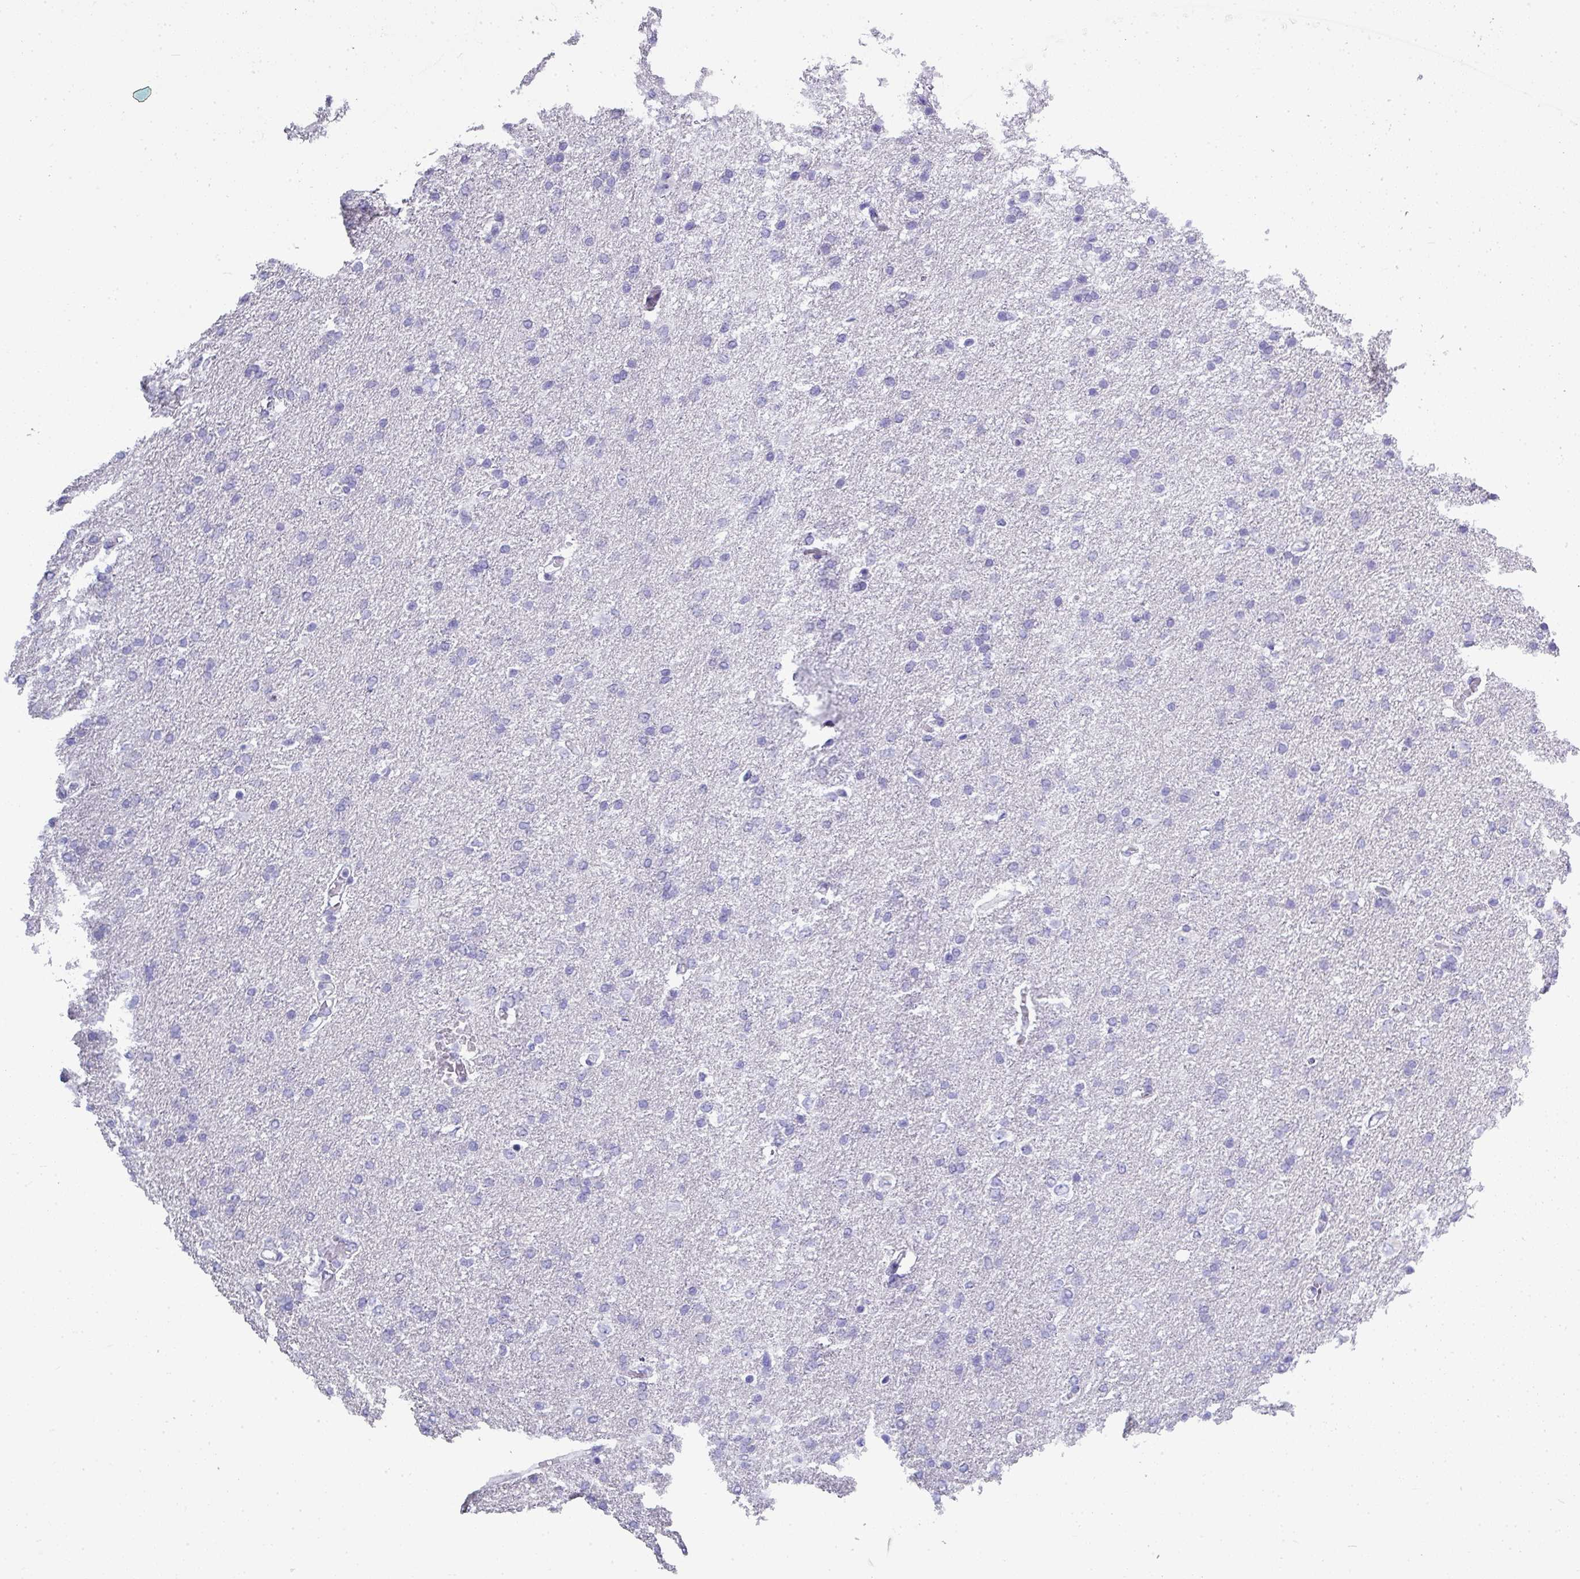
{"staining": {"intensity": "negative", "quantity": "none", "location": "none"}, "tissue": "glioma", "cell_type": "Tumor cells", "image_type": "cancer", "snomed": [{"axis": "morphology", "description": "Glioma, malignant, High grade"}, {"axis": "topography", "description": "Brain"}], "caption": "High-grade glioma (malignant) was stained to show a protein in brown. There is no significant expression in tumor cells.", "gene": "ZNF568", "patient": {"sex": "male", "age": 72}}